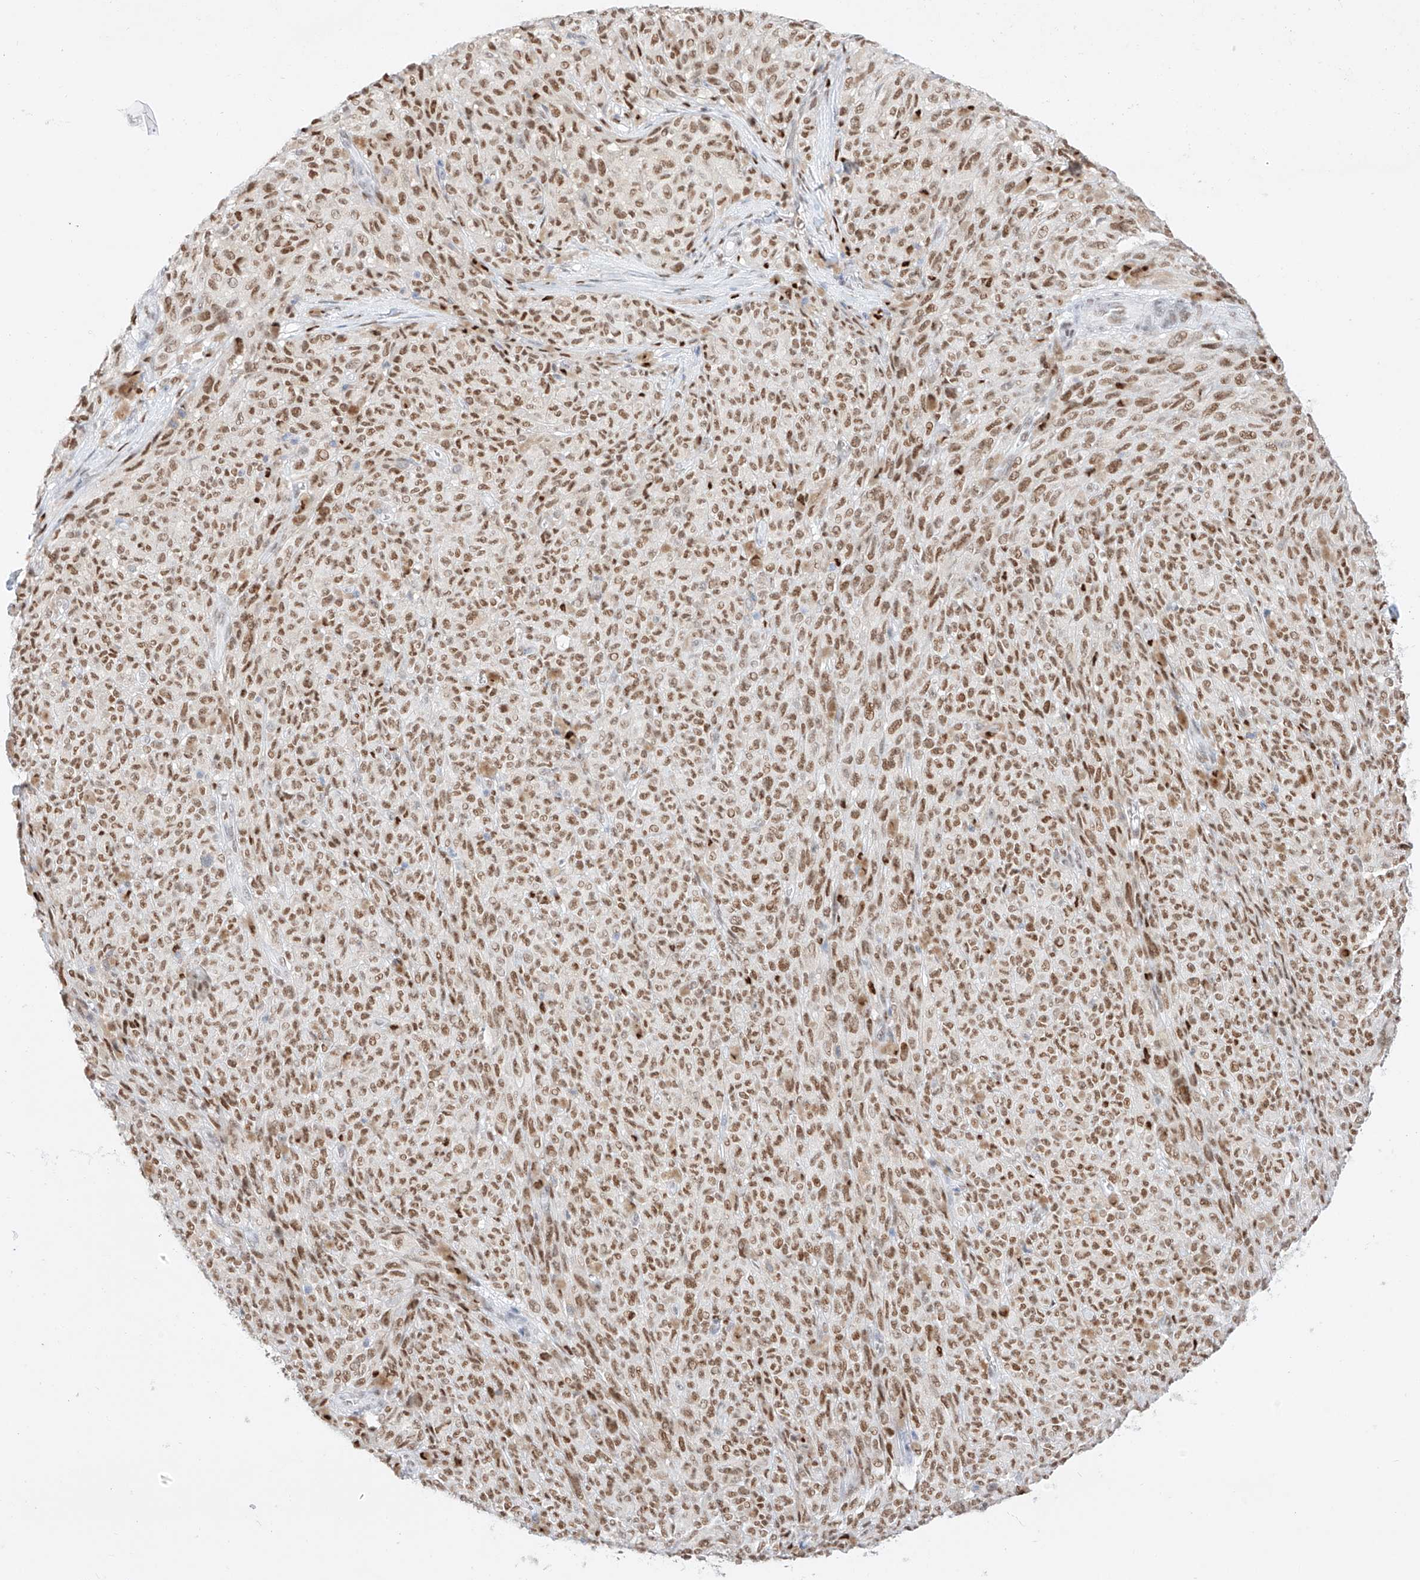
{"staining": {"intensity": "moderate", "quantity": ">75%", "location": "nuclear"}, "tissue": "melanoma", "cell_type": "Tumor cells", "image_type": "cancer", "snomed": [{"axis": "morphology", "description": "Malignant melanoma, NOS"}, {"axis": "topography", "description": "Skin"}], "caption": "Protein expression analysis of malignant melanoma displays moderate nuclear expression in approximately >75% of tumor cells.", "gene": "APIP", "patient": {"sex": "female", "age": 82}}